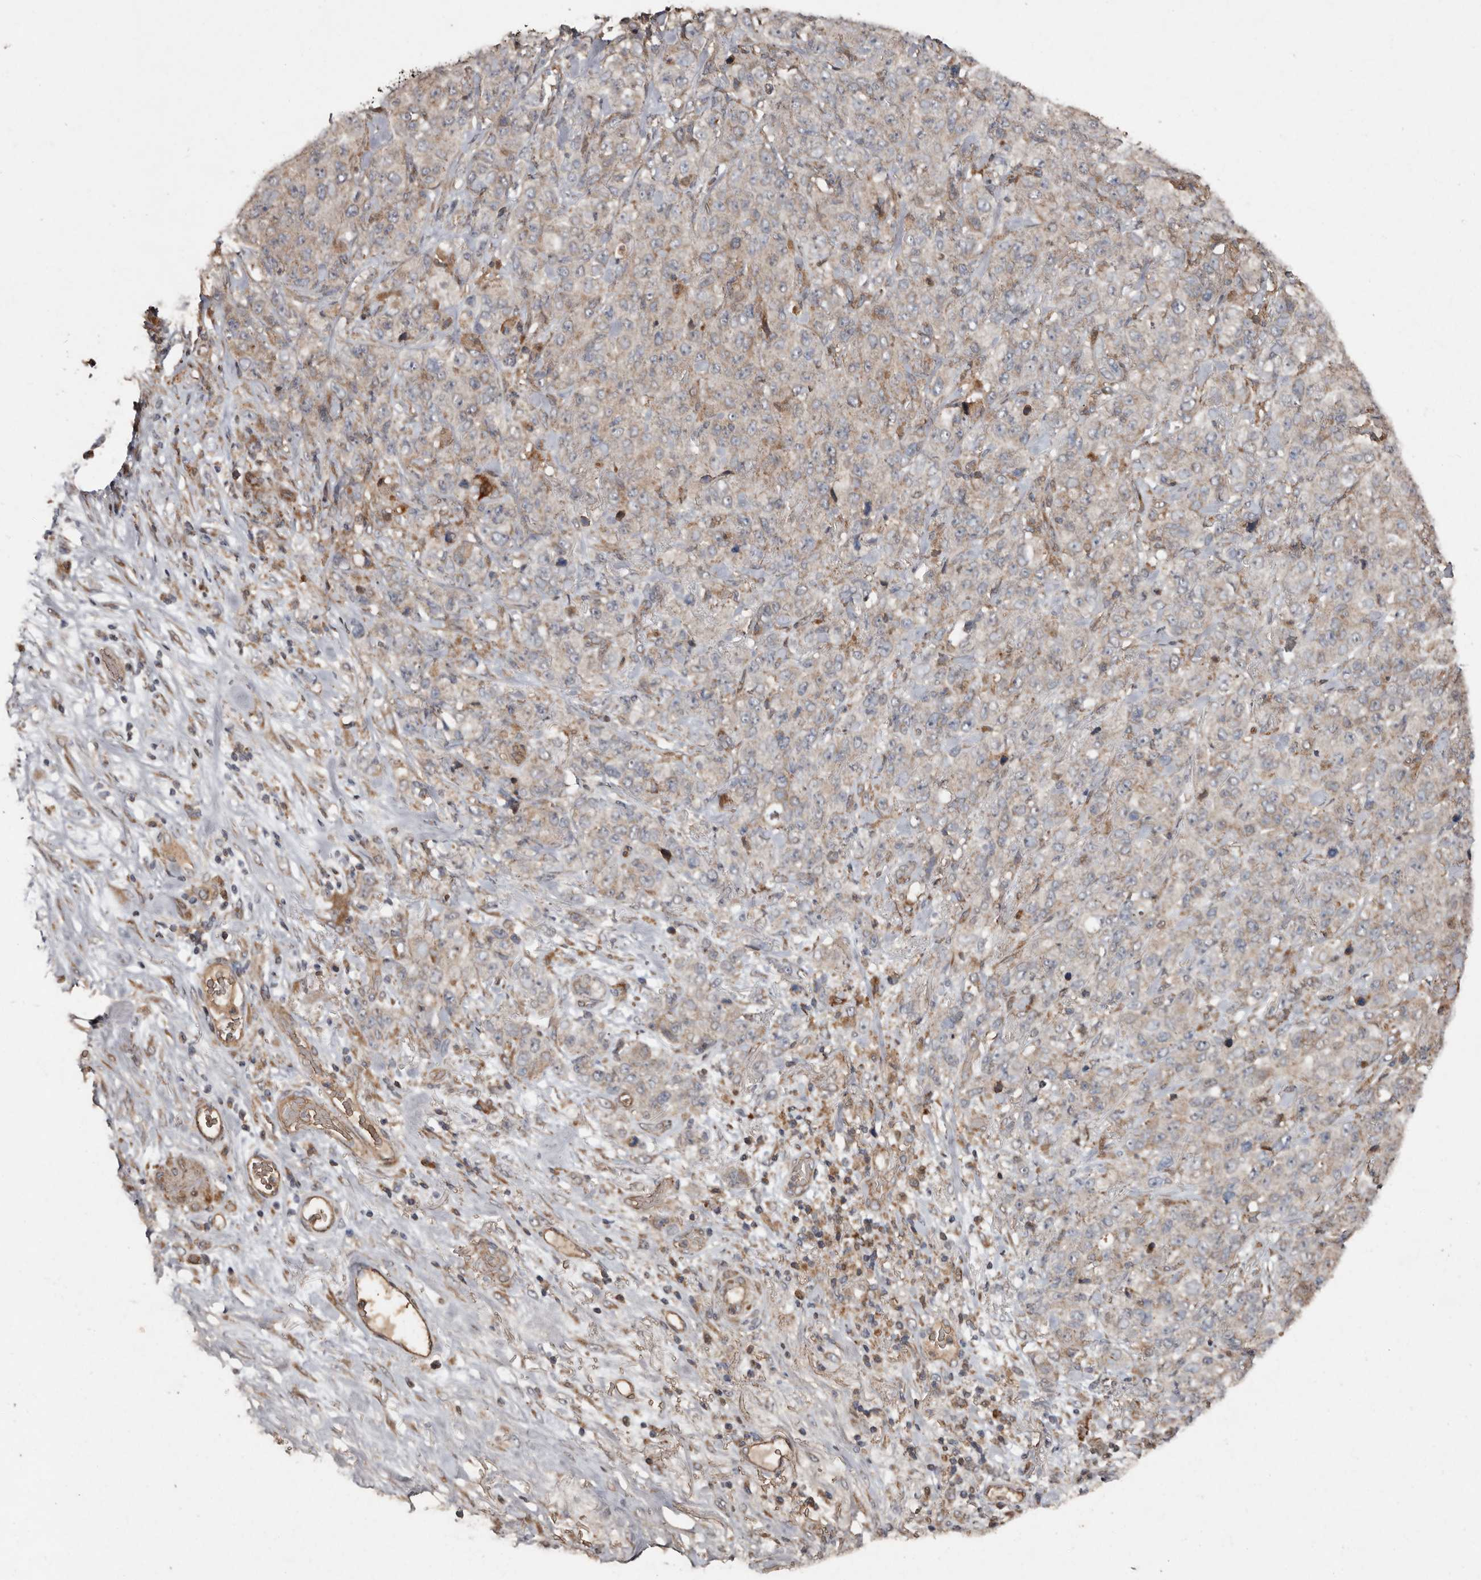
{"staining": {"intensity": "weak", "quantity": "25%-75%", "location": "cytoplasmic/membranous"}, "tissue": "stomach cancer", "cell_type": "Tumor cells", "image_type": "cancer", "snomed": [{"axis": "morphology", "description": "Adenocarcinoma, NOS"}, {"axis": "topography", "description": "Stomach"}], "caption": "IHC image of stomach adenocarcinoma stained for a protein (brown), which reveals low levels of weak cytoplasmic/membranous staining in approximately 25%-75% of tumor cells.", "gene": "RANBP17", "patient": {"sex": "male", "age": 48}}